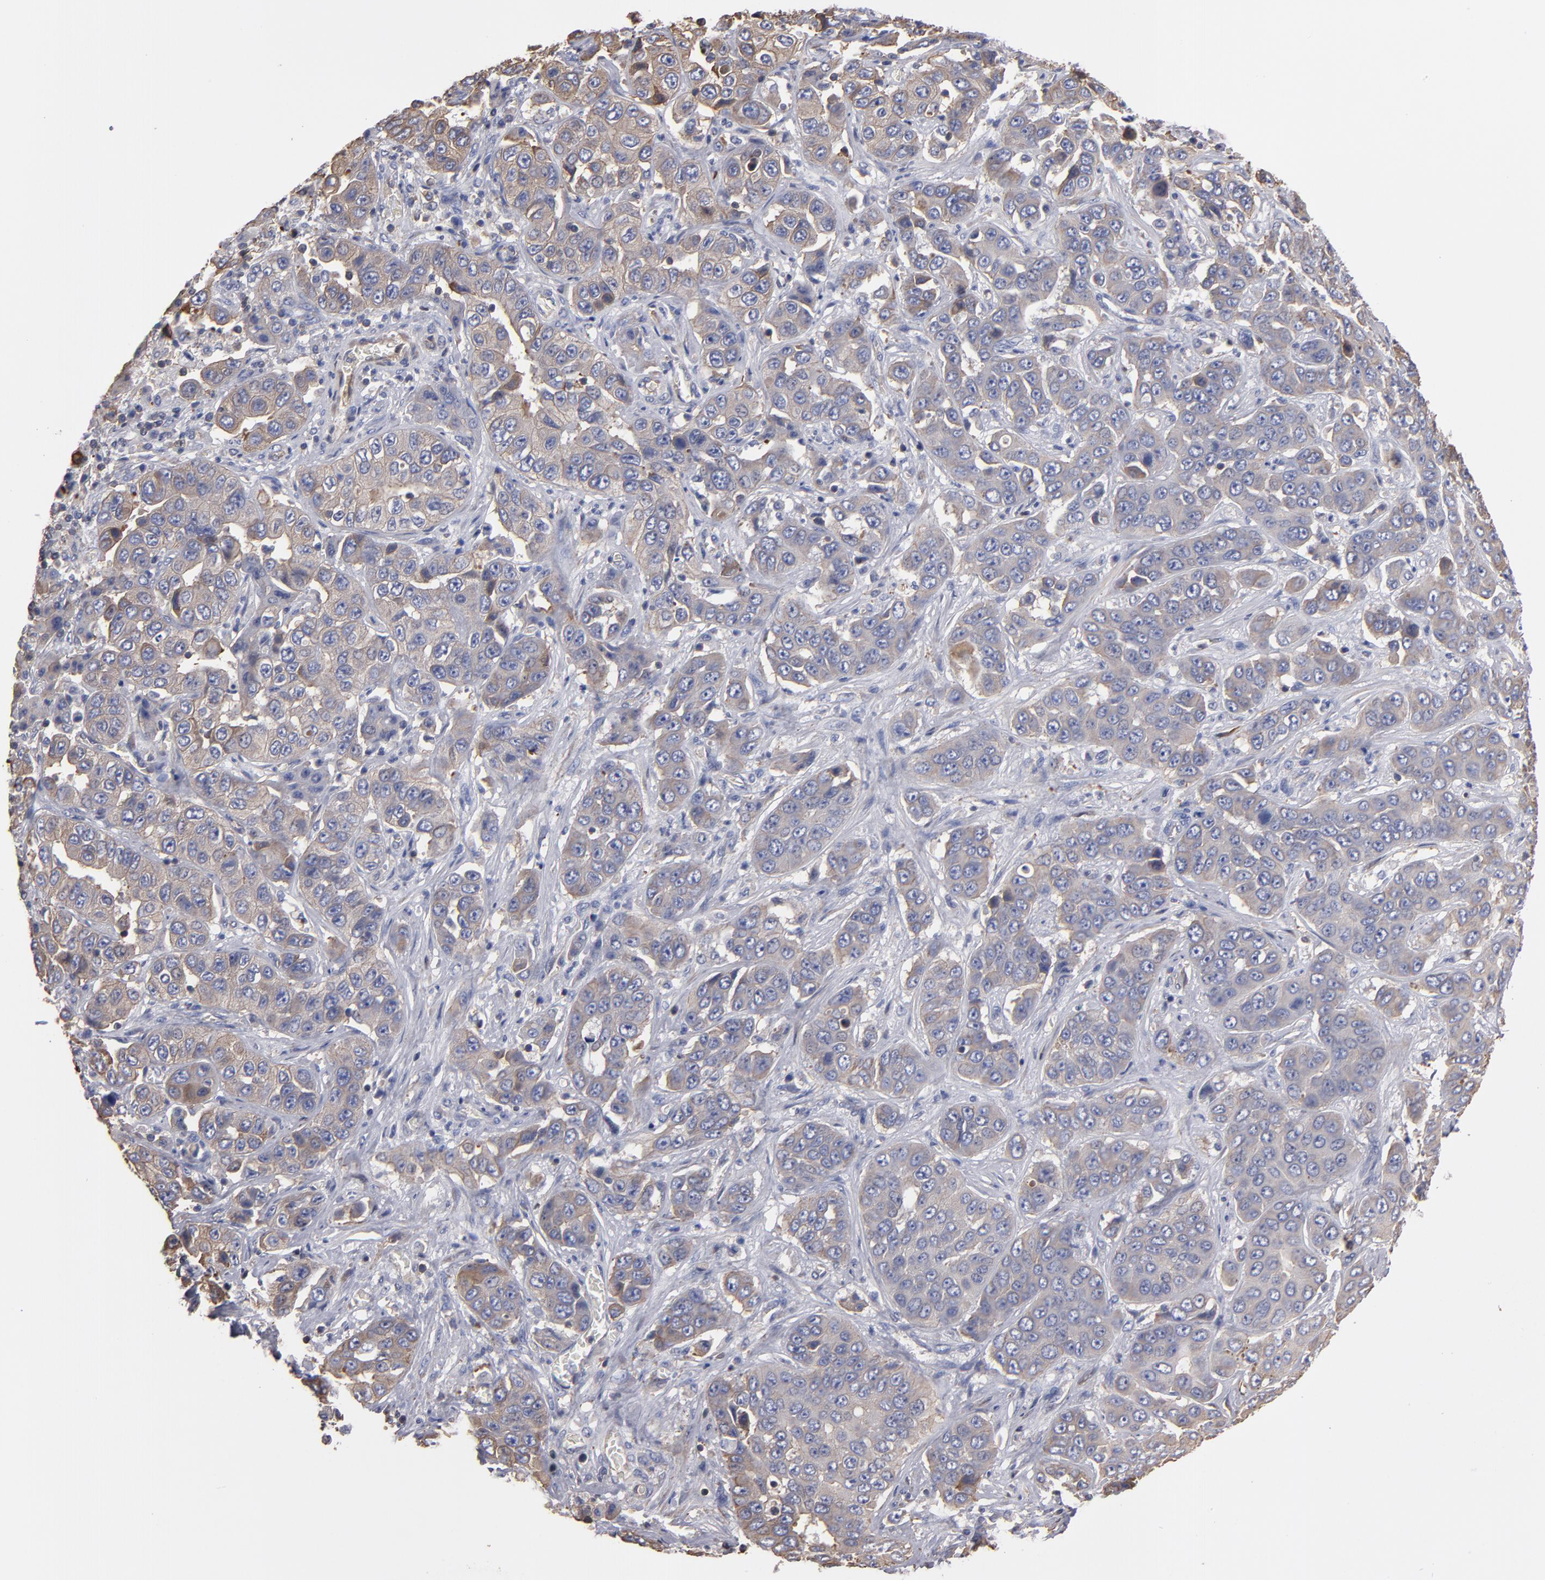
{"staining": {"intensity": "weak", "quantity": "25%-75%", "location": "cytoplasmic/membranous"}, "tissue": "liver cancer", "cell_type": "Tumor cells", "image_type": "cancer", "snomed": [{"axis": "morphology", "description": "Cholangiocarcinoma"}, {"axis": "topography", "description": "Liver"}], "caption": "DAB immunohistochemical staining of liver cancer (cholangiocarcinoma) demonstrates weak cytoplasmic/membranous protein staining in approximately 25%-75% of tumor cells.", "gene": "ESYT2", "patient": {"sex": "female", "age": 52}}